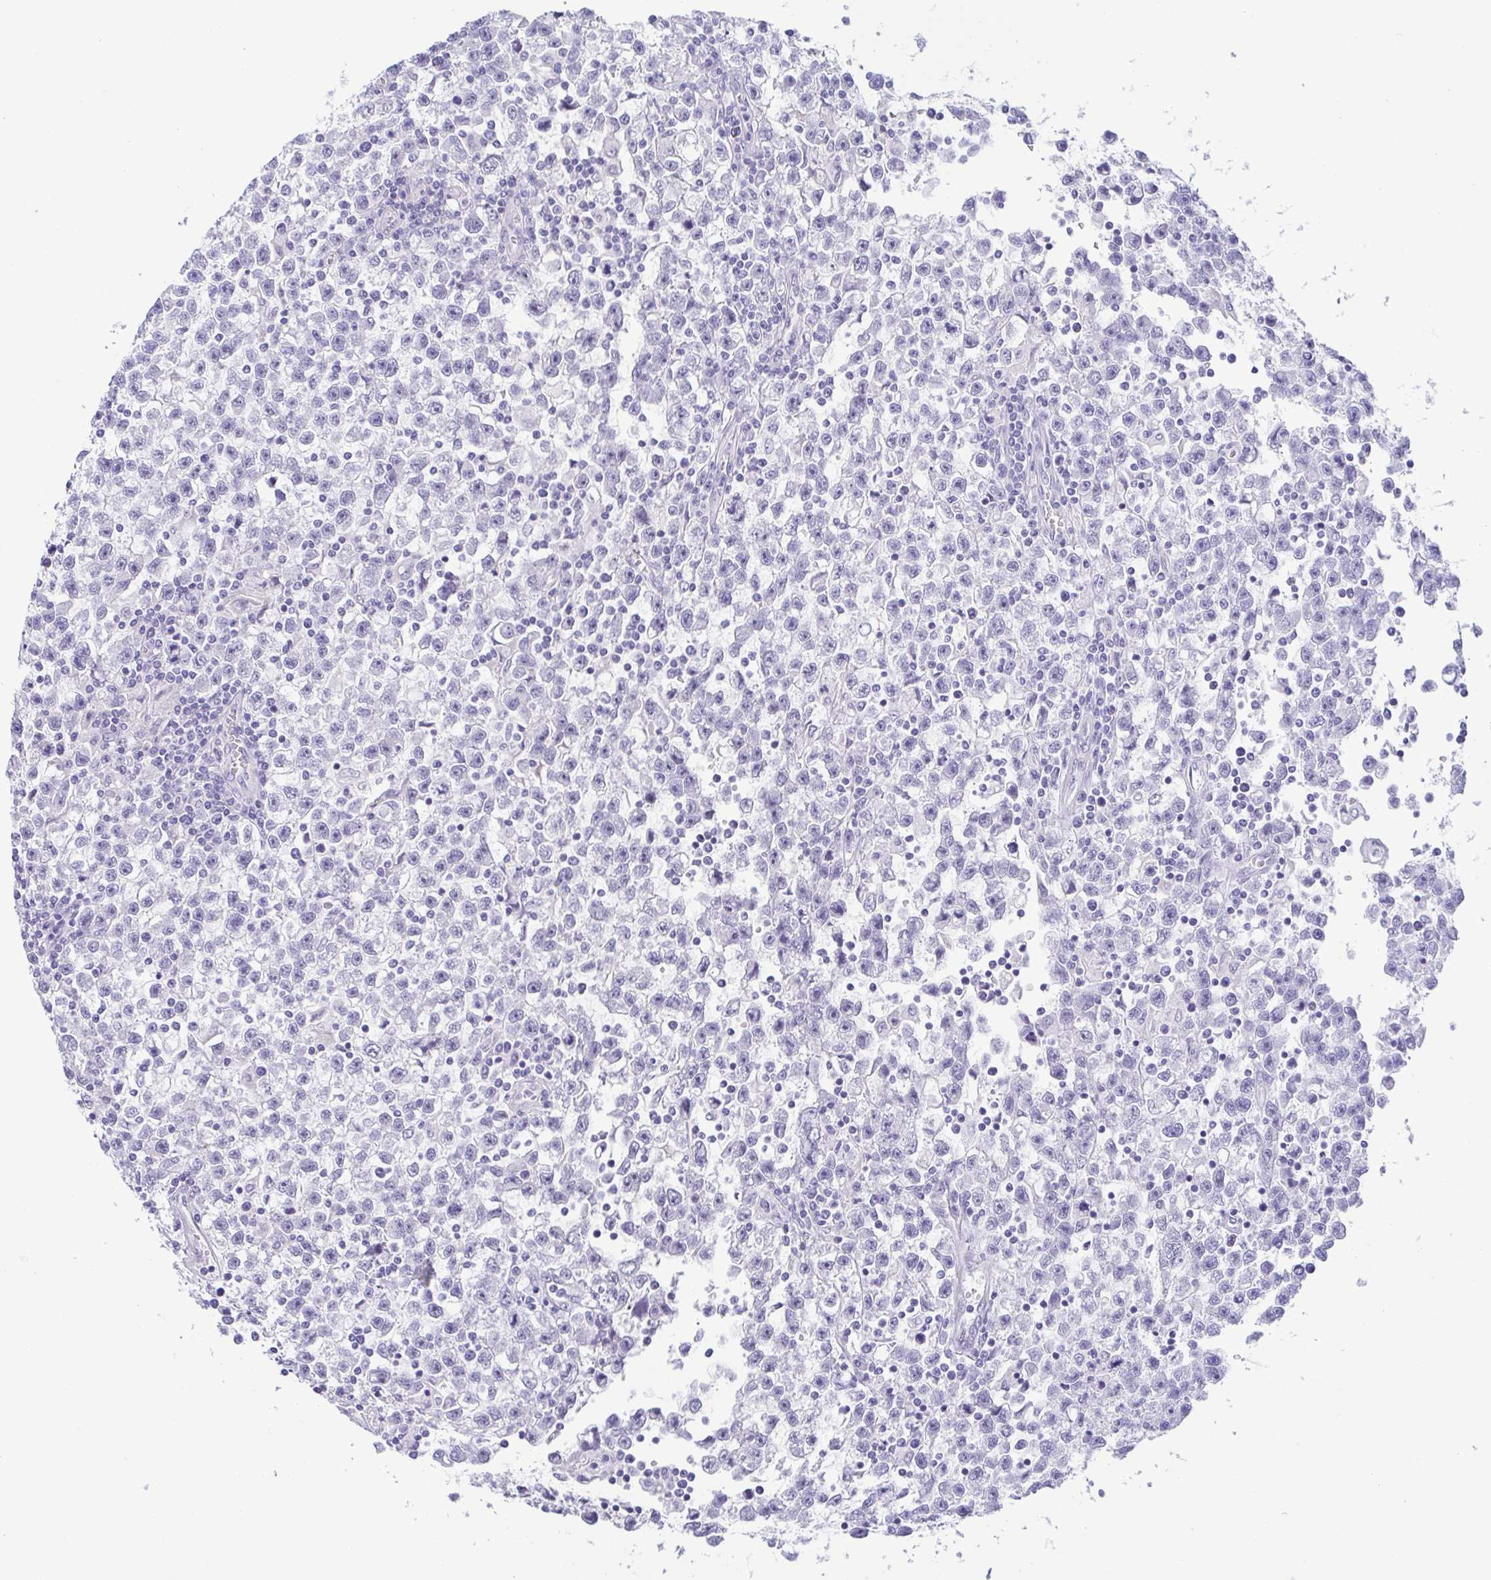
{"staining": {"intensity": "negative", "quantity": "none", "location": "none"}, "tissue": "testis cancer", "cell_type": "Tumor cells", "image_type": "cancer", "snomed": [{"axis": "morphology", "description": "Seminoma, NOS"}, {"axis": "topography", "description": "Testis"}], "caption": "Immunohistochemistry (IHC) micrograph of neoplastic tissue: human testis cancer stained with DAB exhibits no significant protein positivity in tumor cells. (Stains: DAB immunohistochemistry with hematoxylin counter stain, Microscopy: brightfield microscopy at high magnification).", "gene": "MYL7", "patient": {"sex": "male", "age": 31}}